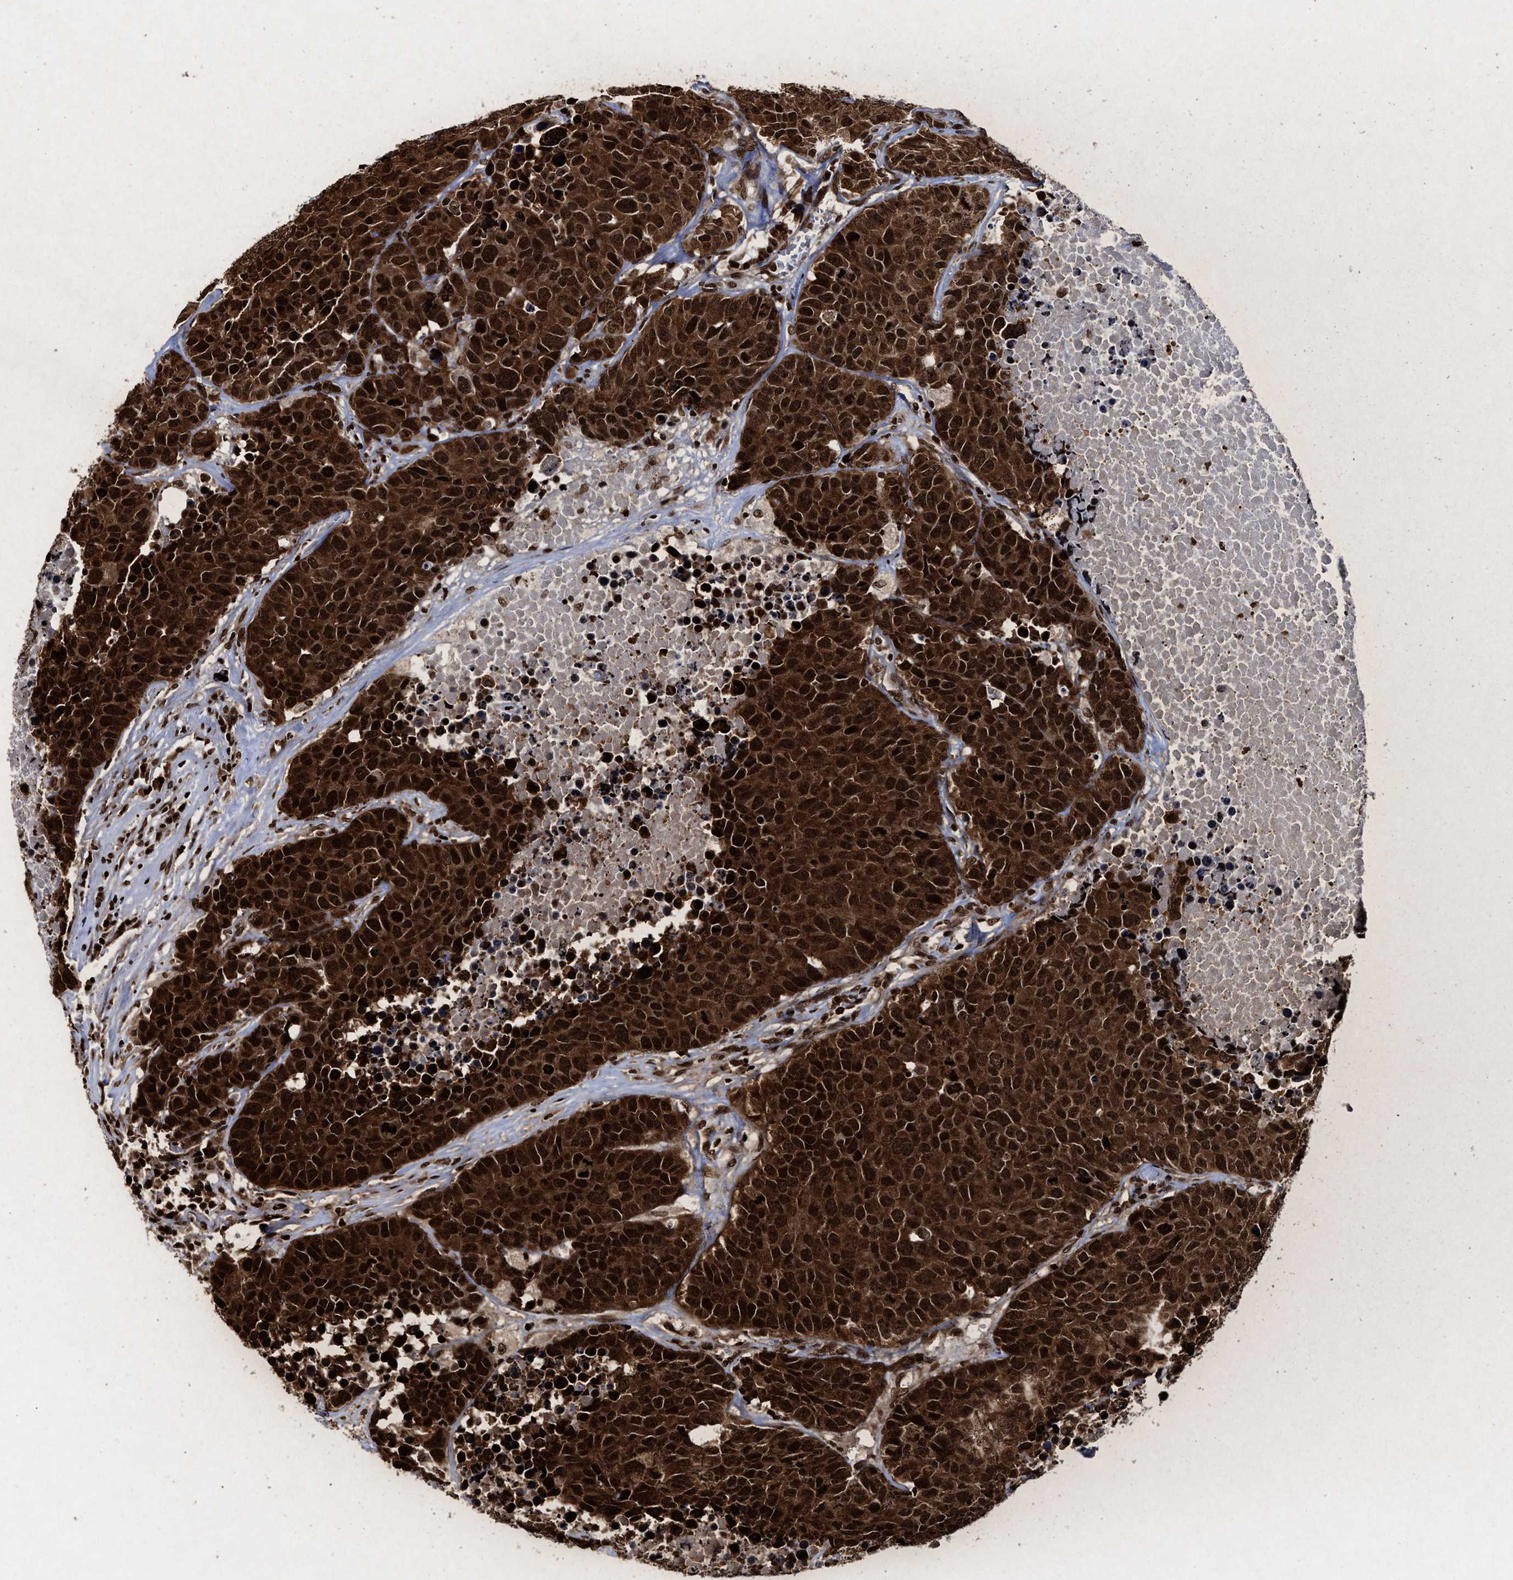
{"staining": {"intensity": "strong", "quantity": ">75%", "location": "cytoplasmic/membranous,nuclear"}, "tissue": "carcinoid", "cell_type": "Tumor cells", "image_type": "cancer", "snomed": [{"axis": "morphology", "description": "Carcinoid, malignant, NOS"}, {"axis": "topography", "description": "Lung"}], "caption": "Tumor cells show high levels of strong cytoplasmic/membranous and nuclear expression in approximately >75% of cells in human carcinoid.", "gene": "ALYREF", "patient": {"sex": "male", "age": 60}}